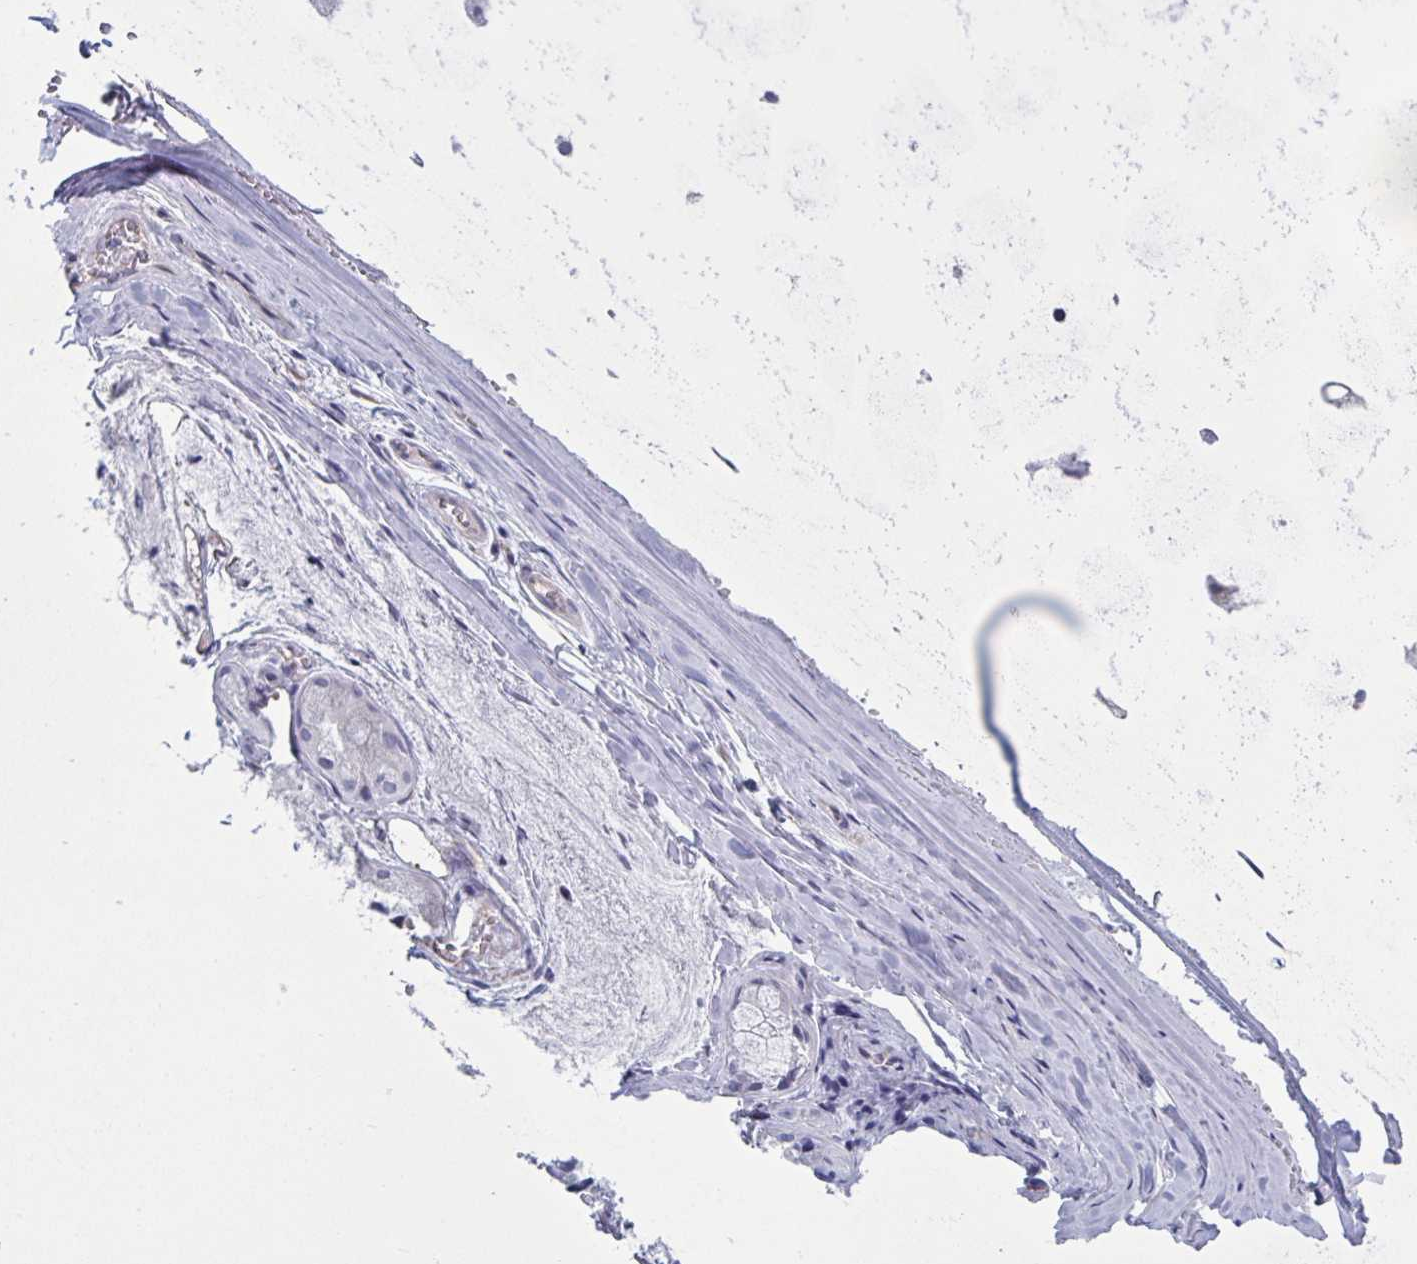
{"staining": {"intensity": "negative", "quantity": "none", "location": "none"}, "tissue": "soft tissue", "cell_type": "Chondrocytes", "image_type": "normal", "snomed": [{"axis": "morphology", "description": "Normal tissue, NOS"}, {"axis": "topography", "description": "Cartilage tissue"}, {"axis": "topography", "description": "Nasopharynx"}, {"axis": "topography", "description": "Thyroid gland"}], "caption": "A histopathology image of soft tissue stained for a protein exhibits no brown staining in chondrocytes. The staining was performed using DAB to visualize the protein expression in brown, while the nuclei were stained in blue with hematoxylin (Magnification: 20x).", "gene": "OR1L3", "patient": {"sex": "male", "age": 63}}